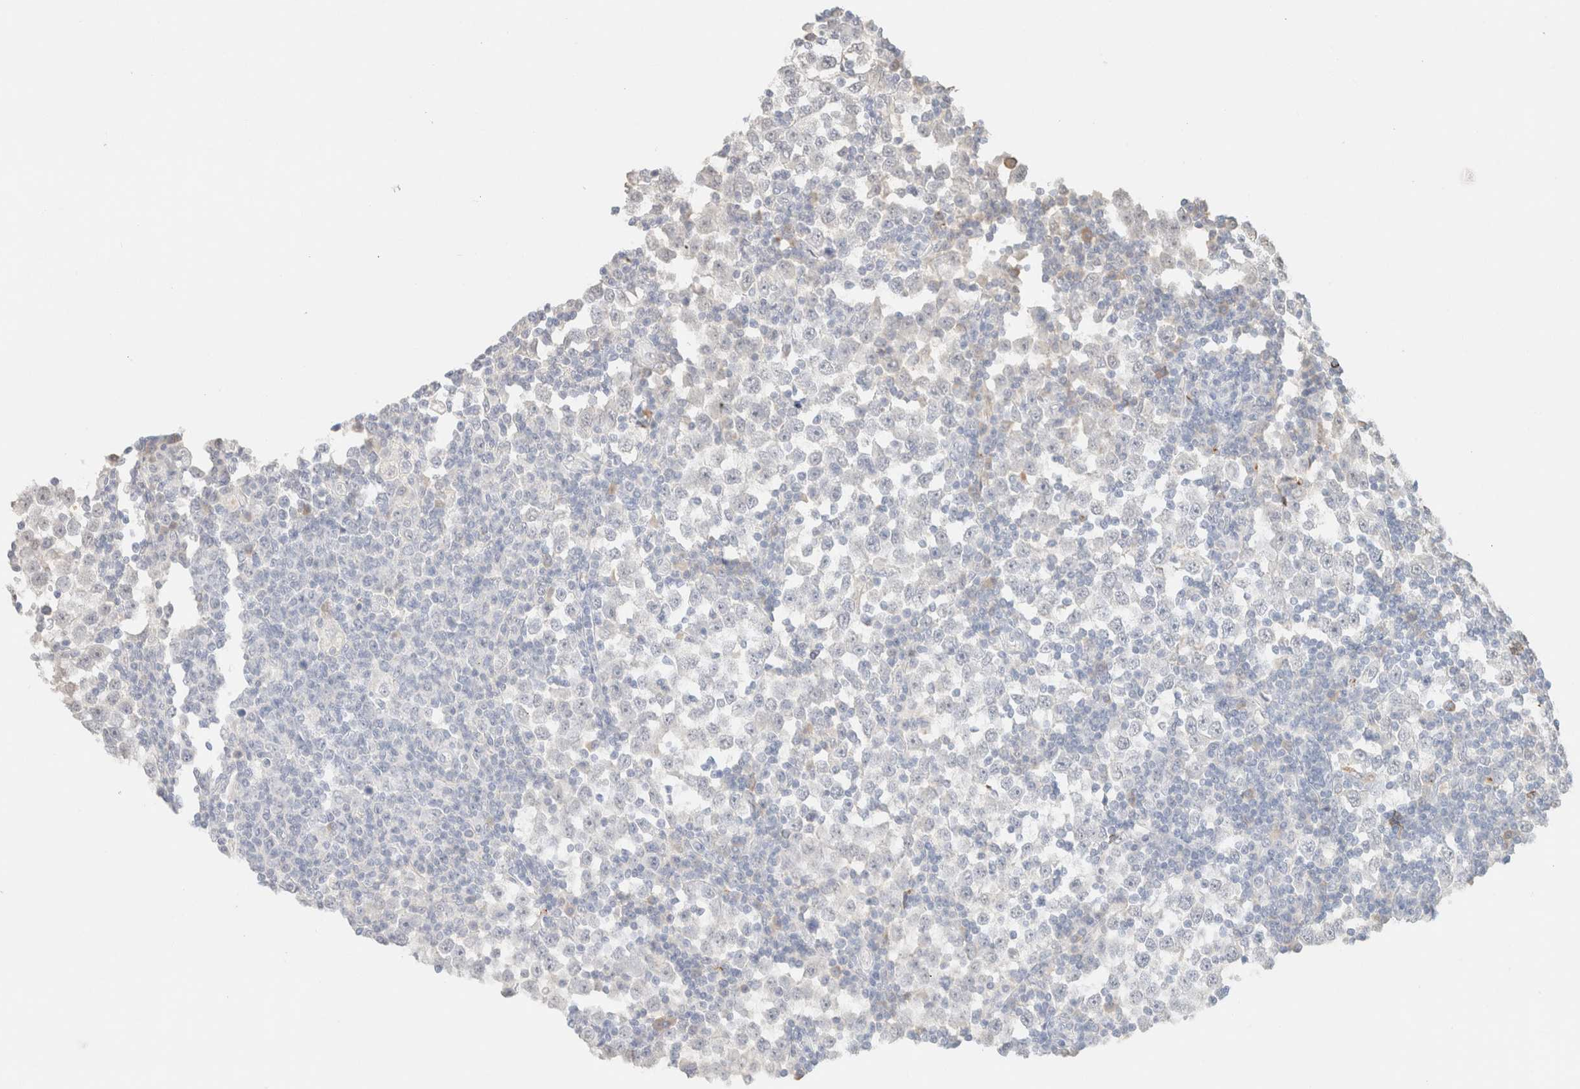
{"staining": {"intensity": "negative", "quantity": "none", "location": "none"}, "tissue": "testis cancer", "cell_type": "Tumor cells", "image_type": "cancer", "snomed": [{"axis": "morphology", "description": "Seminoma, NOS"}, {"axis": "topography", "description": "Testis"}], "caption": "Seminoma (testis) stained for a protein using immunohistochemistry demonstrates no staining tumor cells.", "gene": "CPA1", "patient": {"sex": "male", "age": 65}}